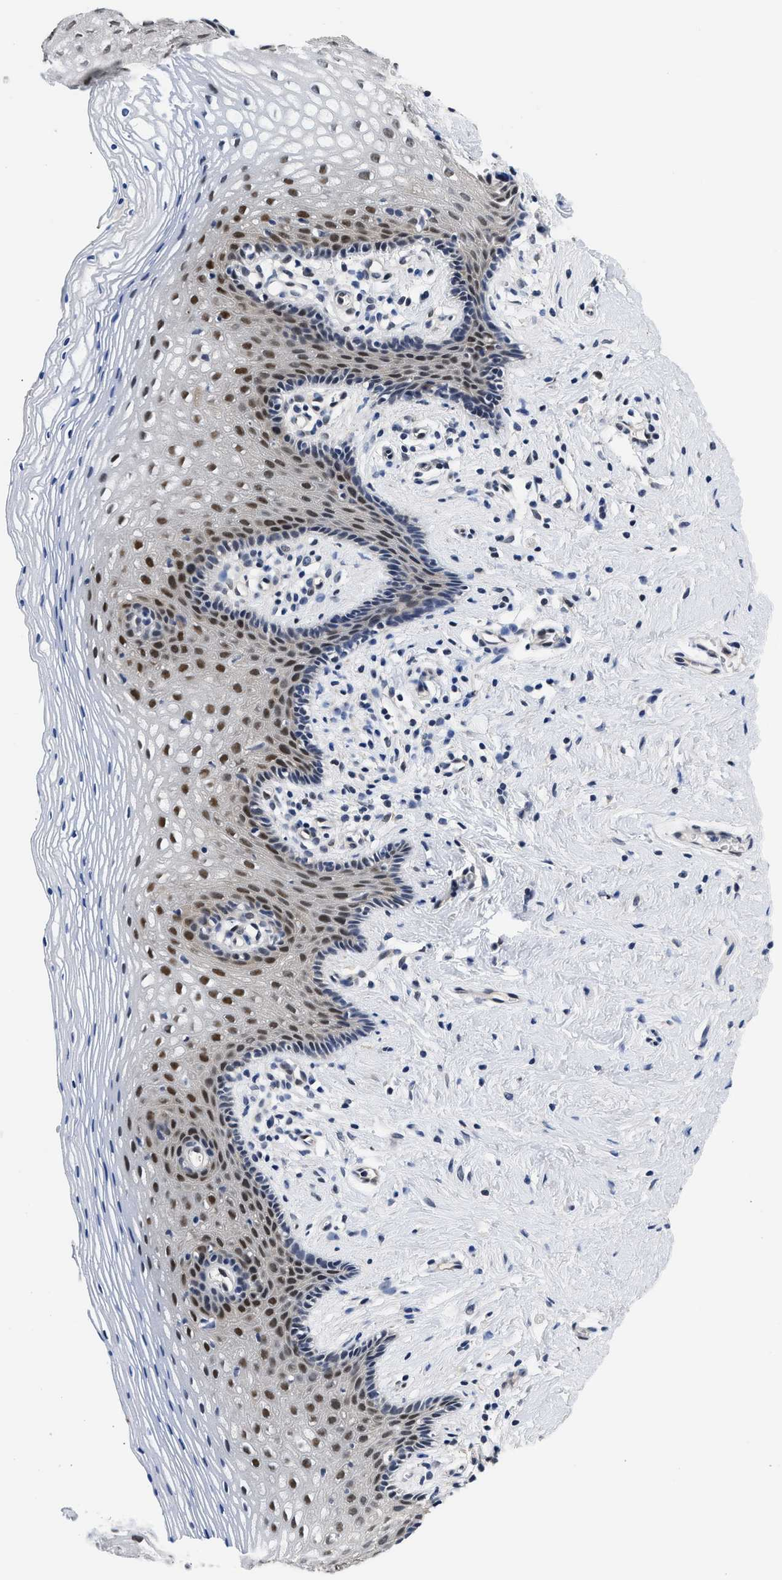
{"staining": {"intensity": "moderate", "quantity": "25%-75%", "location": "nuclear"}, "tissue": "vagina", "cell_type": "Squamous epithelial cells", "image_type": "normal", "snomed": [{"axis": "morphology", "description": "Normal tissue, NOS"}, {"axis": "topography", "description": "Vagina"}], "caption": "Squamous epithelial cells reveal moderate nuclear expression in approximately 25%-75% of cells in unremarkable vagina. The staining was performed using DAB, with brown indicating positive protein expression. Nuclei are stained blue with hematoxylin.", "gene": "XPO5", "patient": {"sex": "female", "age": 32}}